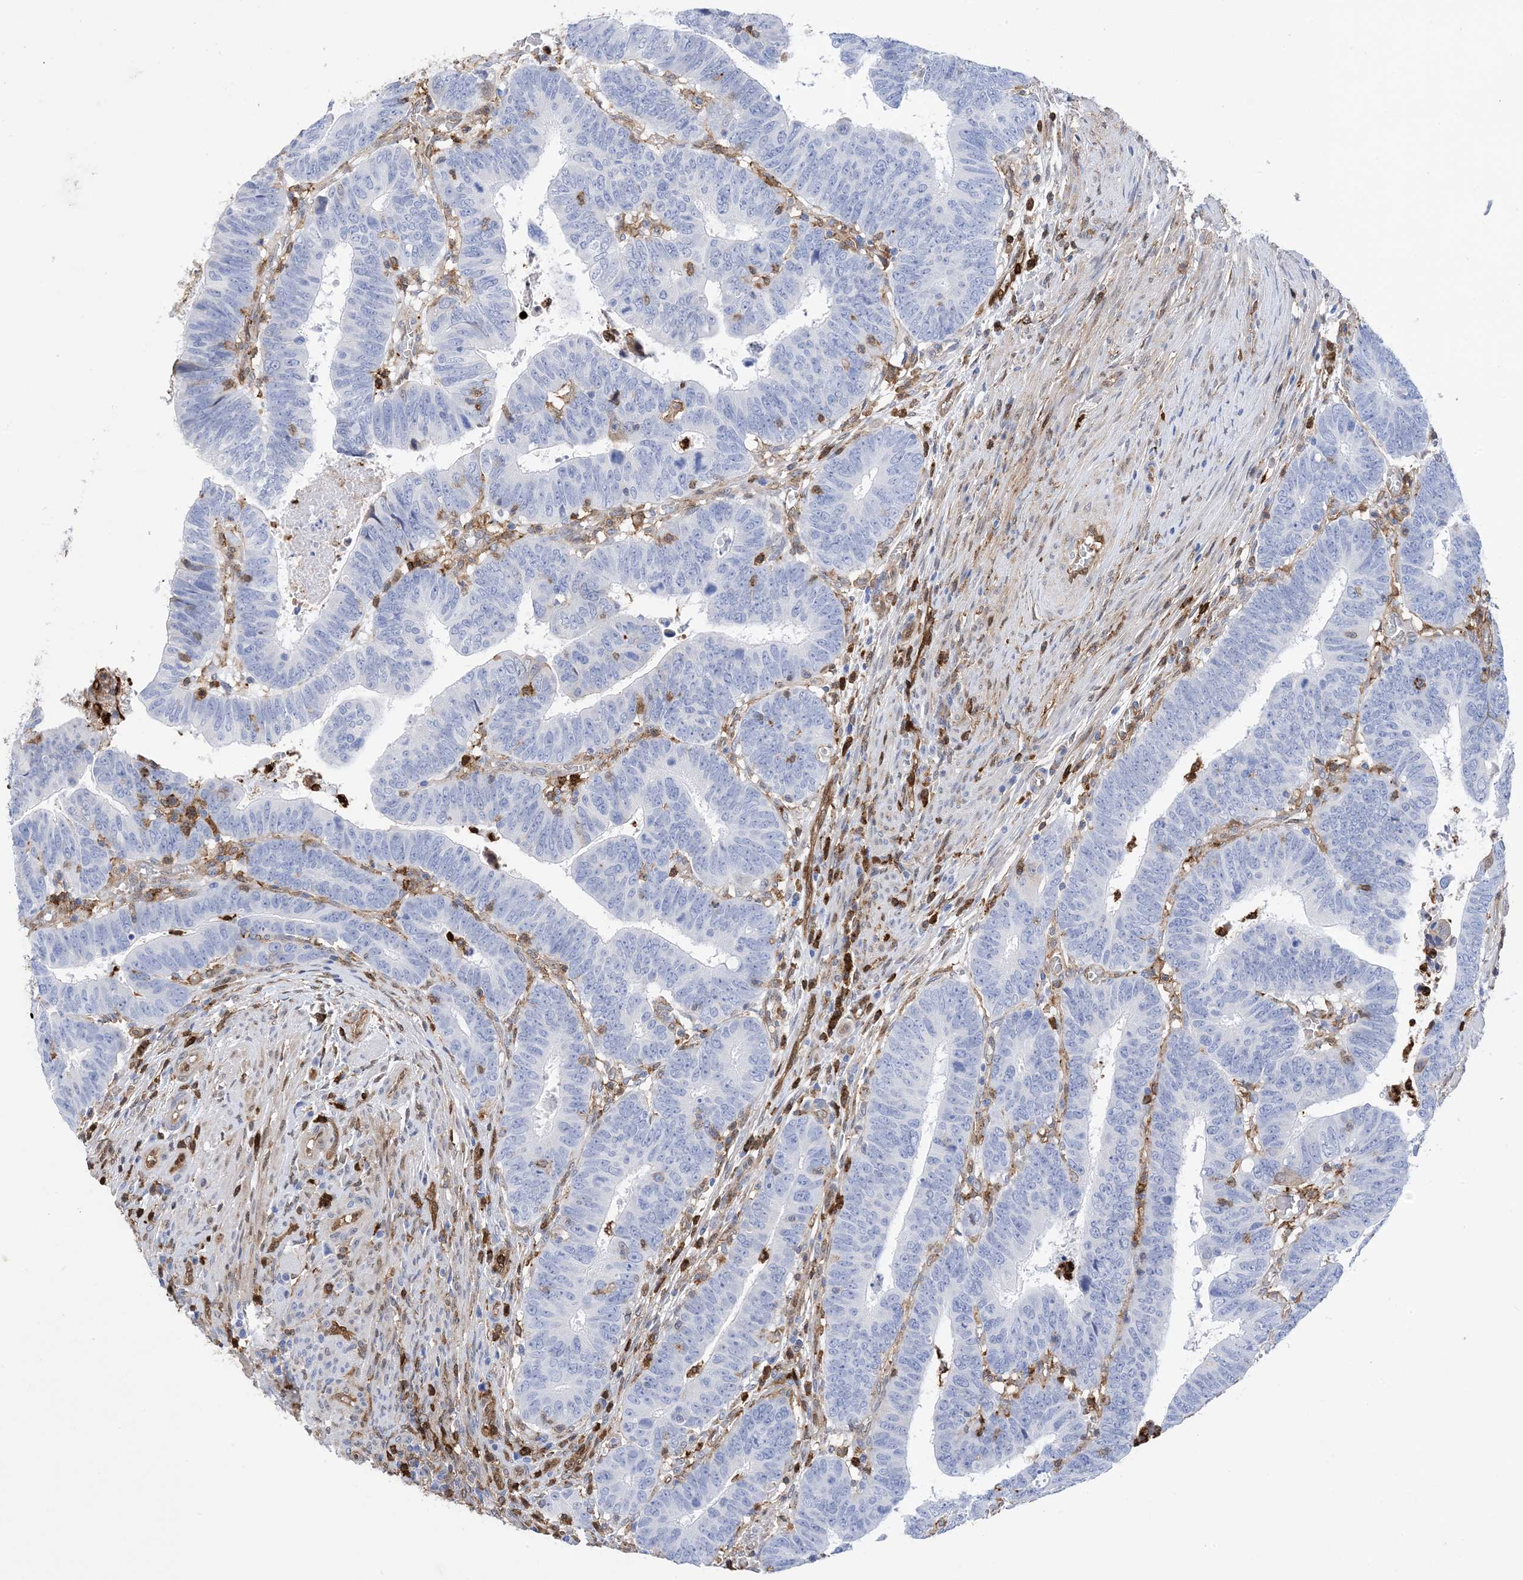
{"staining": {"intensity": "negative", "quantity": "none", "location": "none"}, "tissue": "colorectal cancer", "cell_type": "Tumor cells", "image_type": "cancer", "snomed": [{"axis": "morphology", "description": "Normal tissue, NOS"}, {"axis": "morphology", "description": "Adenocarcinoma, NOS"}, {"axis": "topography", "description": "Rectum"}], "caption": "Immunohistochemical staining of human adenocarcinoma (colorectal) reveals no significant staining in tumor cells. The staining was performed using DAB to visualize the protein expression in brown, while the nuclei were stained in blue with hematoxylin (Magnification: 20x).", "gene": "ANXA1", "patient": {"sex": "female", "age": 65}}